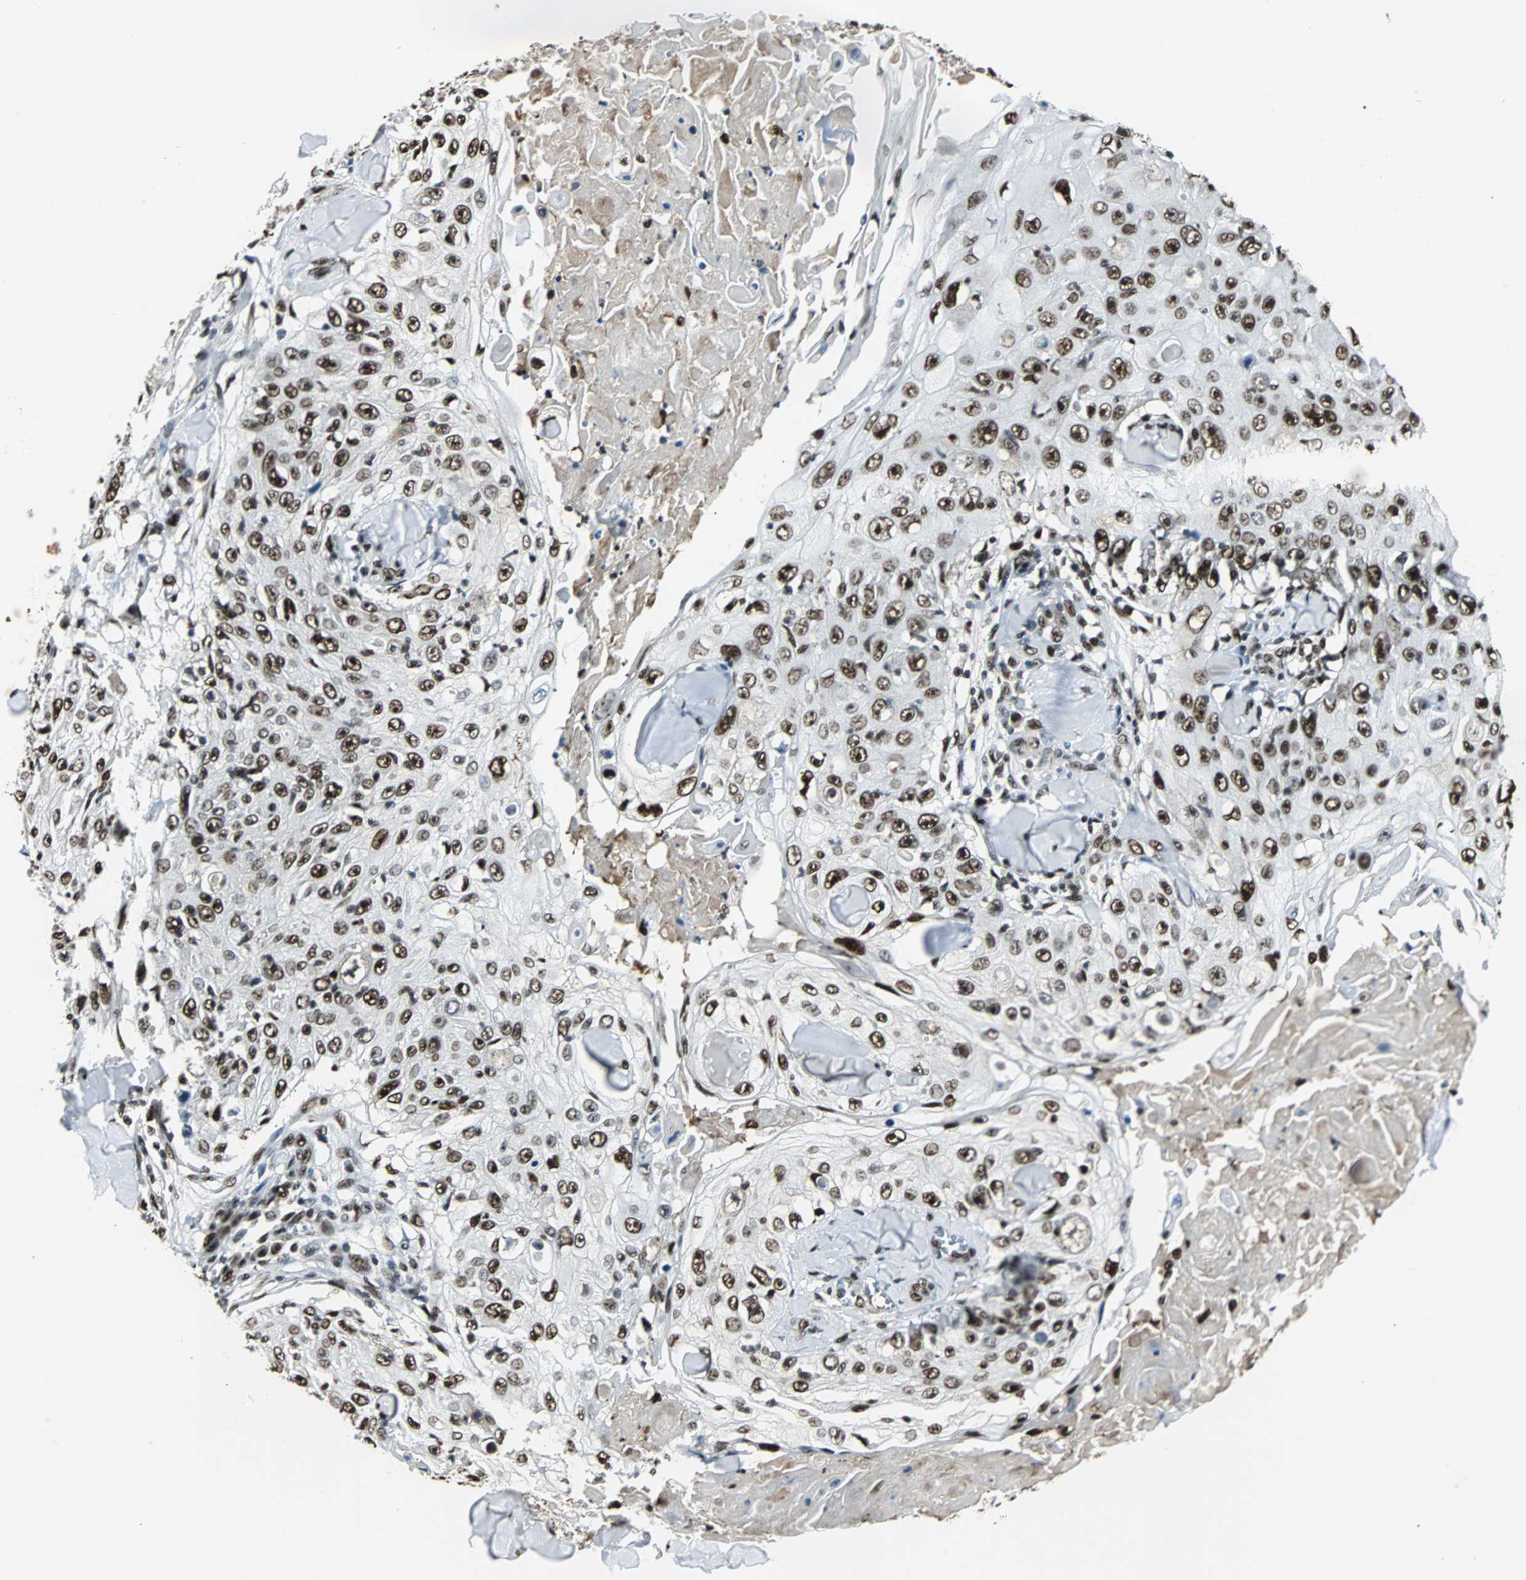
{"staining": {"intensity": "strong", "quantity": ">75%", "location": "nuclear"}, "tissue": "skin cancer", "cell_type": "Tumor cells", "image_type": "cancer", "snomed": [{"axis": "morphology", "description": "Squamous cell carcinoma, NOS"}, {"axis": "topography", "description": "Skin"}], "caption": "This is a photomicrograph of immunohistochemistry (IHC) staining of skin cancer (squamous cell carcinoma), which shows strong staining in the nuclear of tumor cells.", "gene": "XRCC4", "patient": {"sex": "male", "age": 86}}